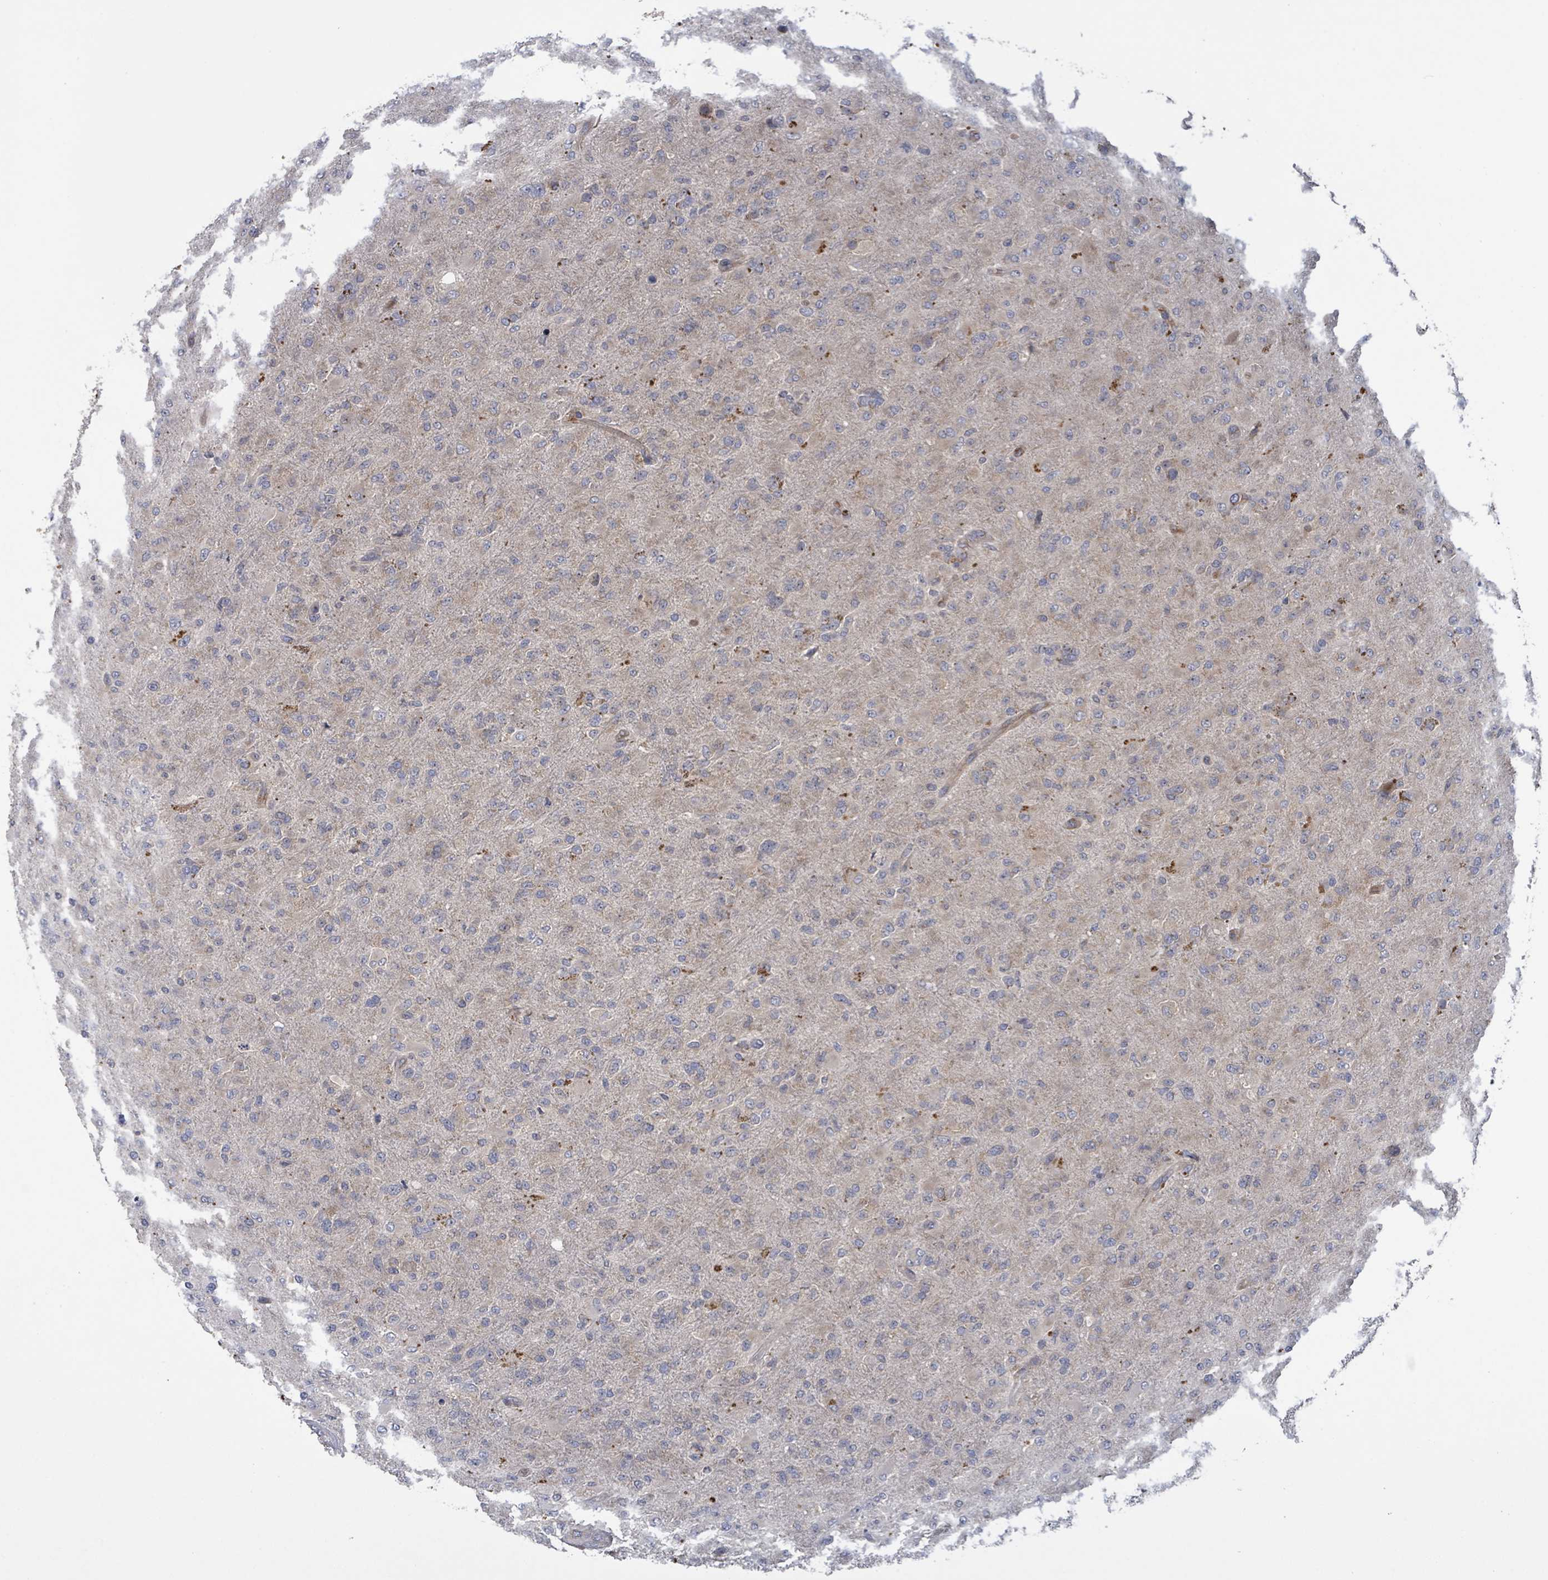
{"staining": {"intensity": "weak", "quantity": "25%-75%", "location": "cytoplasmic/membranous"}, "tissue": "glioma", "cell_type": "Tumor cells", "image_type": "cancer", "snomed": [{"axis": "morphology", "description": "Glioma, malignant, Low grade"}, {"axis": "topography", "description": "Brain"}], "caption": "Weak cytoplasmic/membranous protein staining is appreciated in about 25%-75% of tumor cells in malignant glioma (low-grade).", "gene": "SERPINE3", "patient": {"sex": "male", "age": 65}}